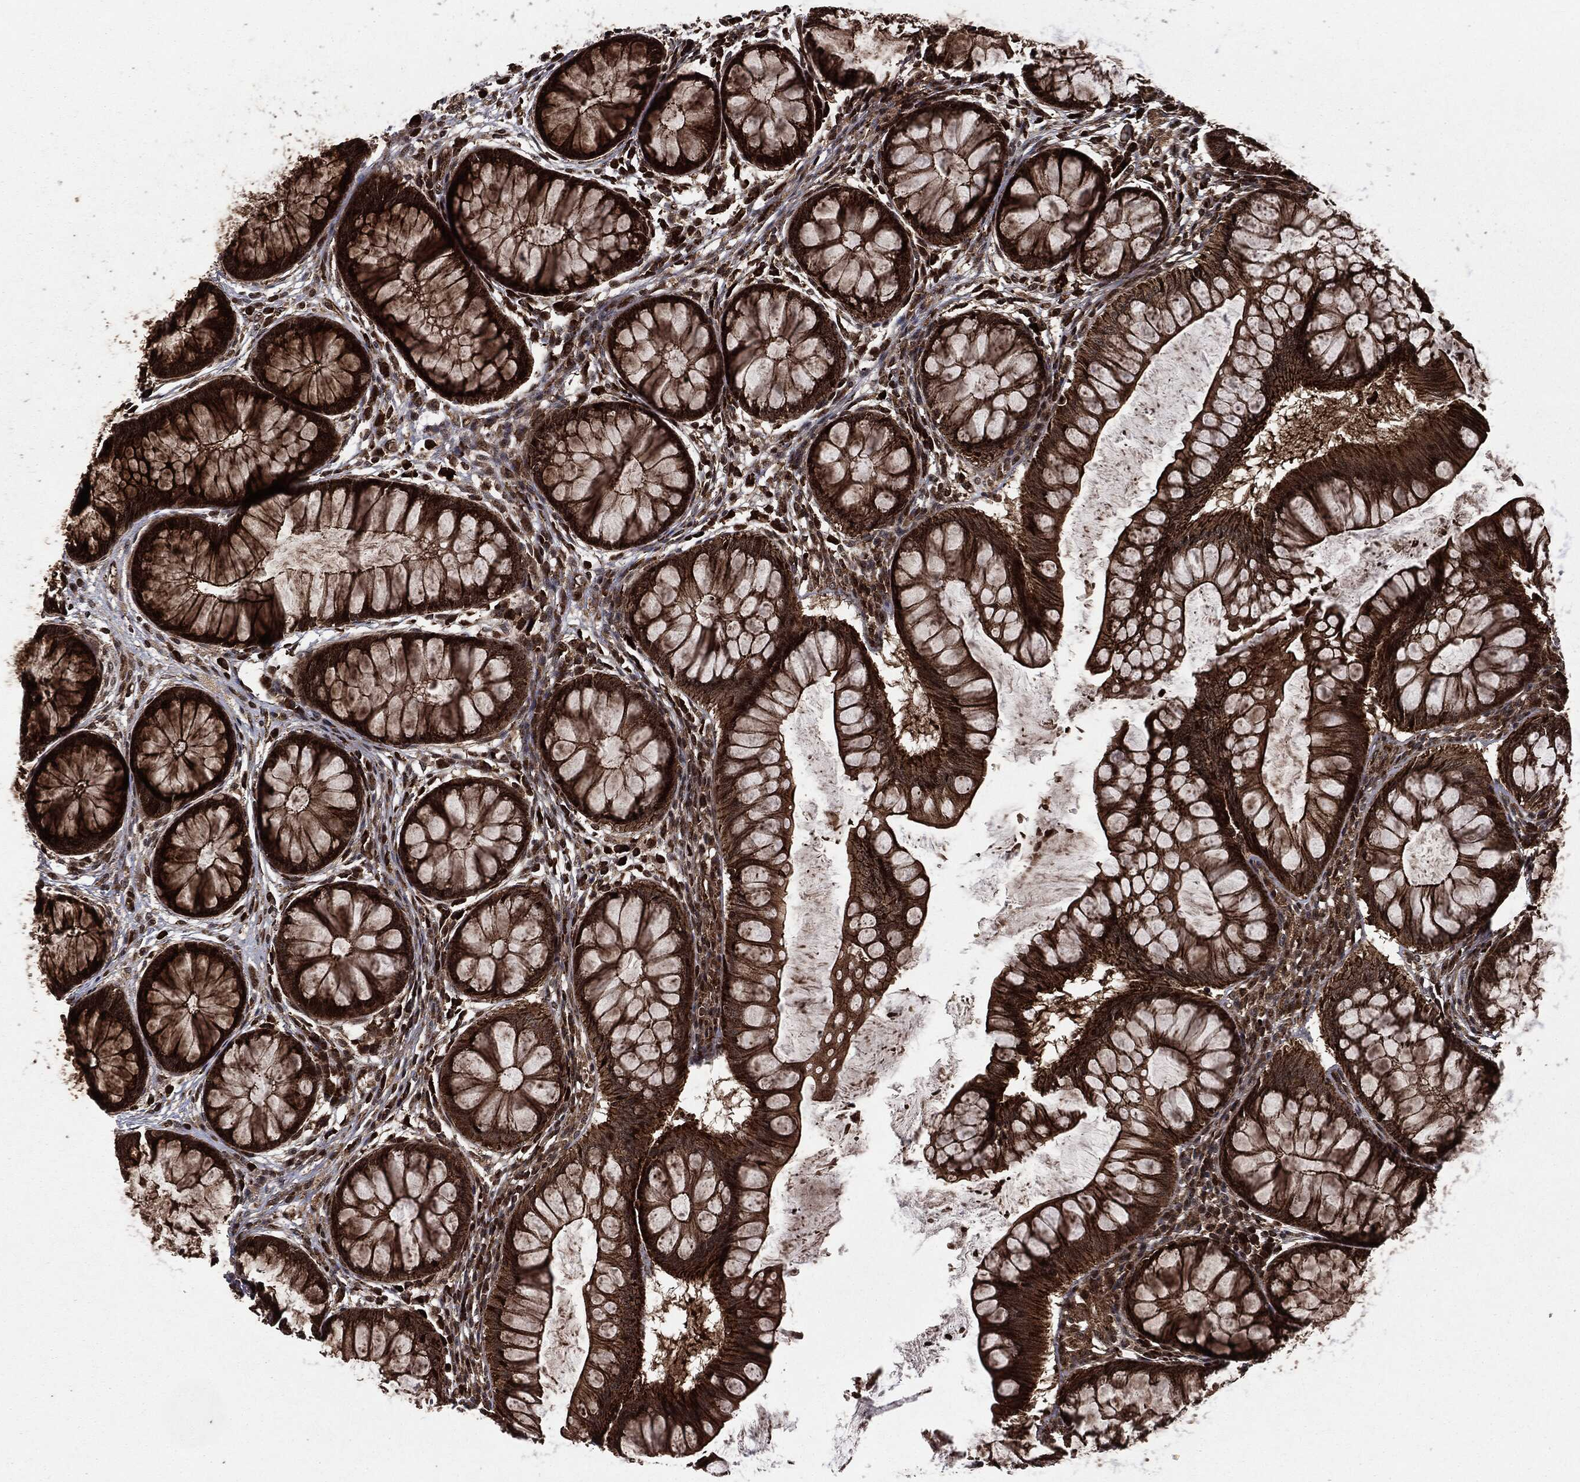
{"staining": {"intensity": "strong", "quantity": ">75%", "location": "cytoplasmic/membranous"}, "tissue": "colon", "cell_type": "Endothelial cells", "image_type": "normal", "snomed": [{"axis": "morphology", "description": "Normal tissue, NOS"}, {"axis": "topography", "description": "Colon"}], "caption": "IHC photomicrograph of unremarkable colon stained for a protein (brown), which demonstrates high levels of strong cytoplasmic/membranous positivity in approximately >75% of endothelial cells.", "gene": "CARD6", "patient": {"sex": "female", "age": 65}}